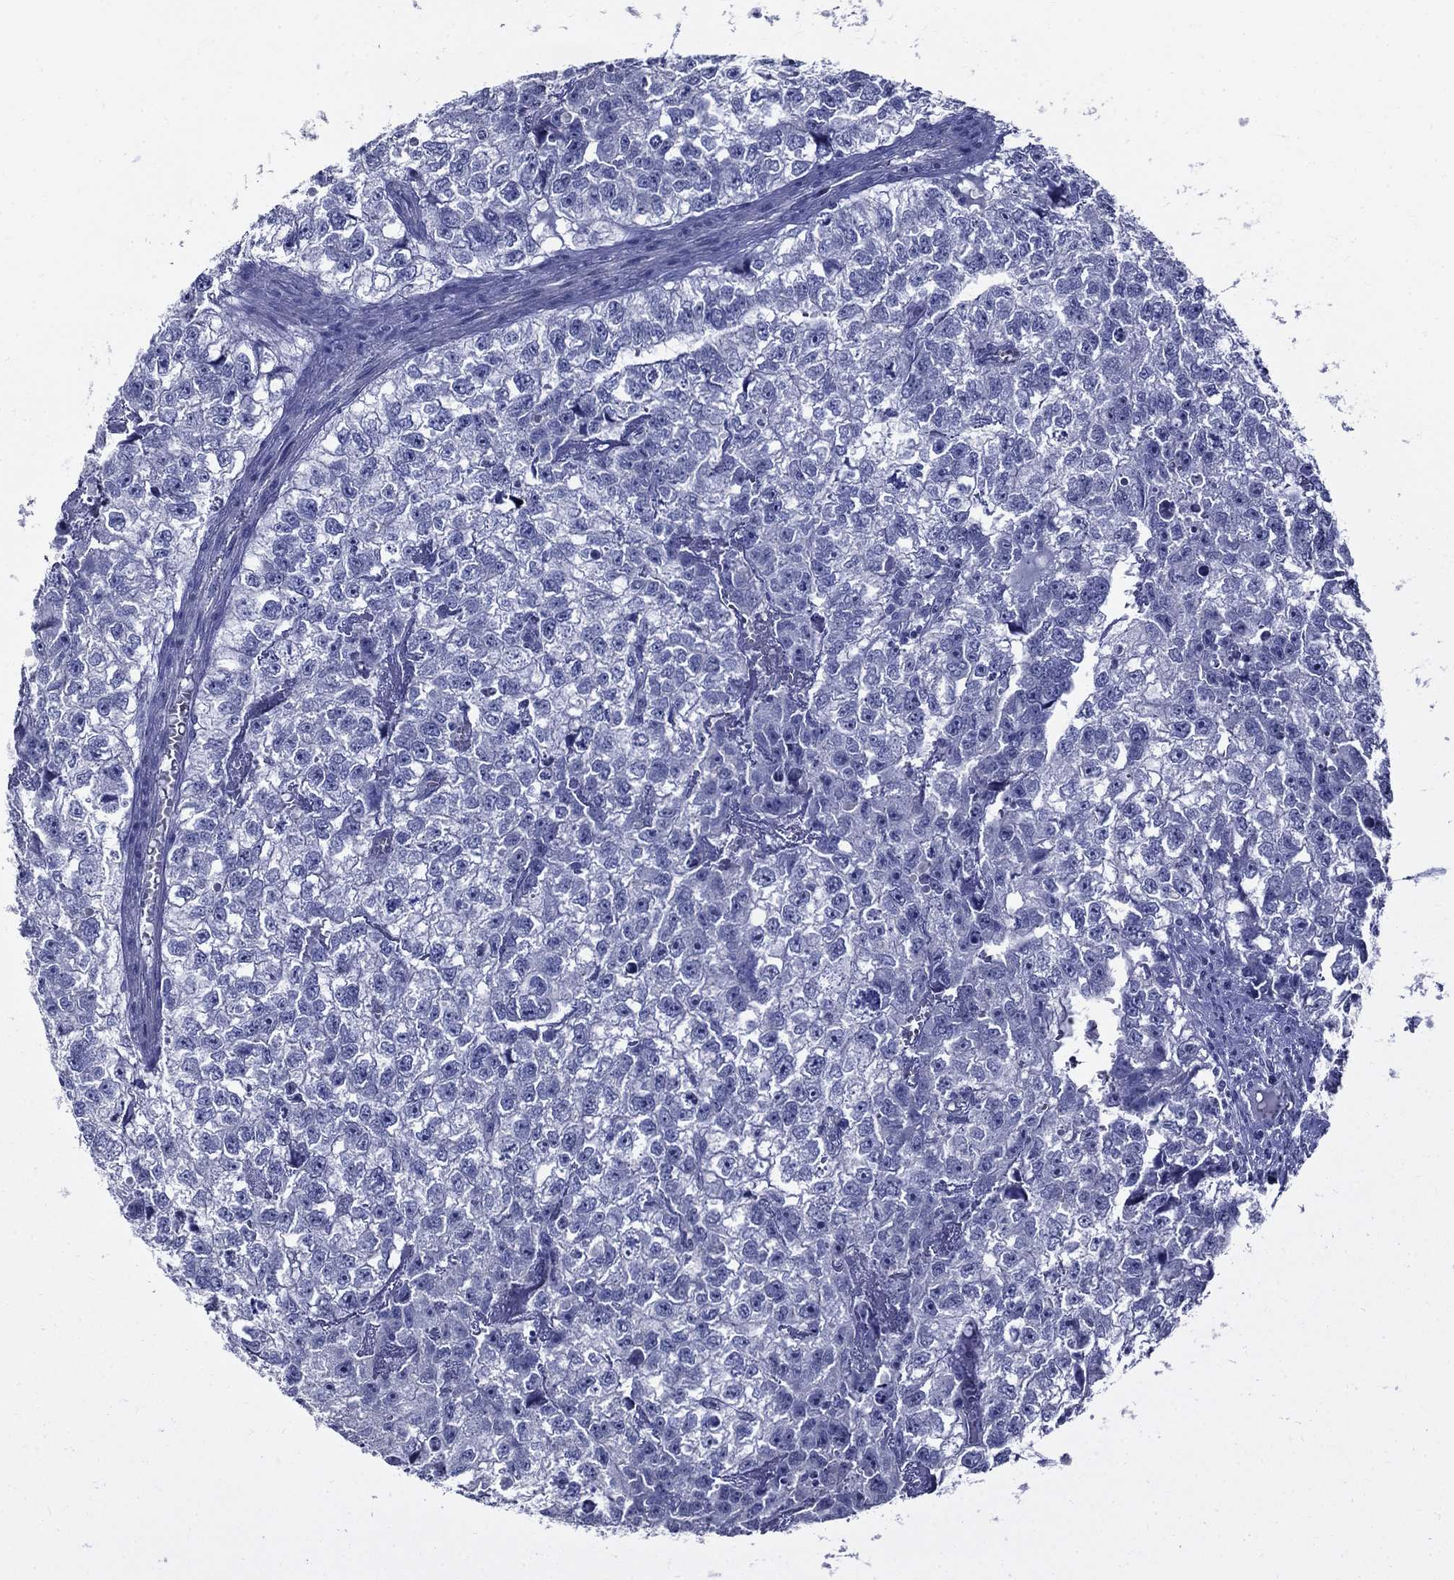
{"staining": {"intensity": "negative", "quantity": "none", "location": "none"}, "tissue": "testis cancer", "cell_type": "Tumor cells", "image_type": "cancer", "snomed": [{"axis": "morphology", "description": "Carcinoma, Embryonal, NOS"}, {"axis": "morphology", "description": "Teratoma, malignant, NOS"}, {"axis": "topography", "description": "Testis"}], "caption": "Histopathology image shows no significant protein expression in tumor cells of testis cancer.", "gene": "GUCA1A", "patient": {"sex": "male", "age": 44}}